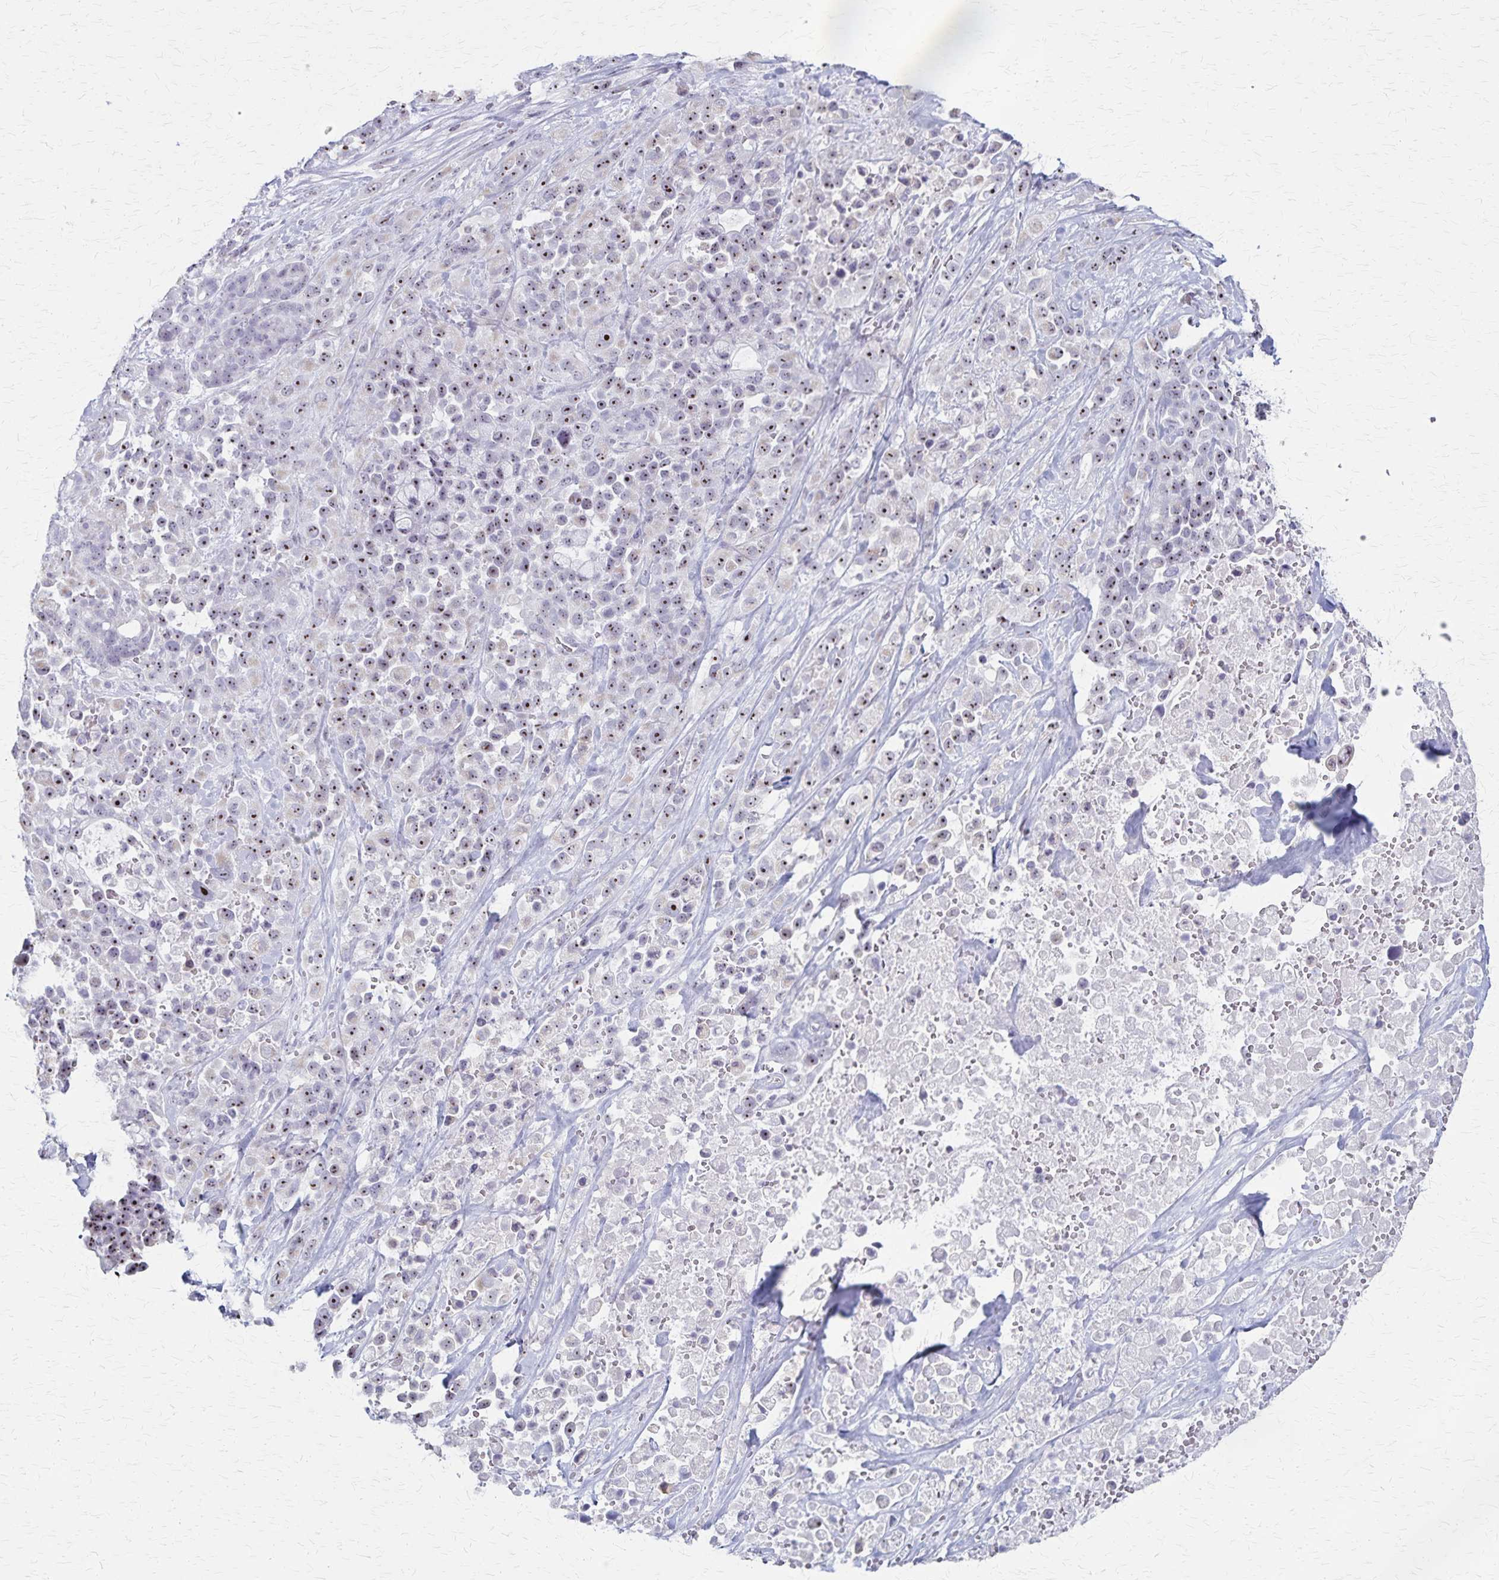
{"staining": {"intensity": "moderate", "quantity": ">75%", "location": "nuclear"}, "tissue": "pancreatic cancer", "cell_type": "Tumor cells", "image_type": "cancer", "snomed": [{"axis": "morphology", "description": "Adenocarcinoma, NOS"}, {"axis": "topography", "description": "Pancreas"}], "caption": "Immunohistochemistry photomicrograph of neoplastic tissue: human adenocarcinoma (pancreatic) stained using IHC displays medium levels of moderate protein expression localized specifically in the nuclear of tumor cells, appearing as a nuclear brown color.", "gene": "DLK2", "patient": {"sex": "male", "age": 44}}